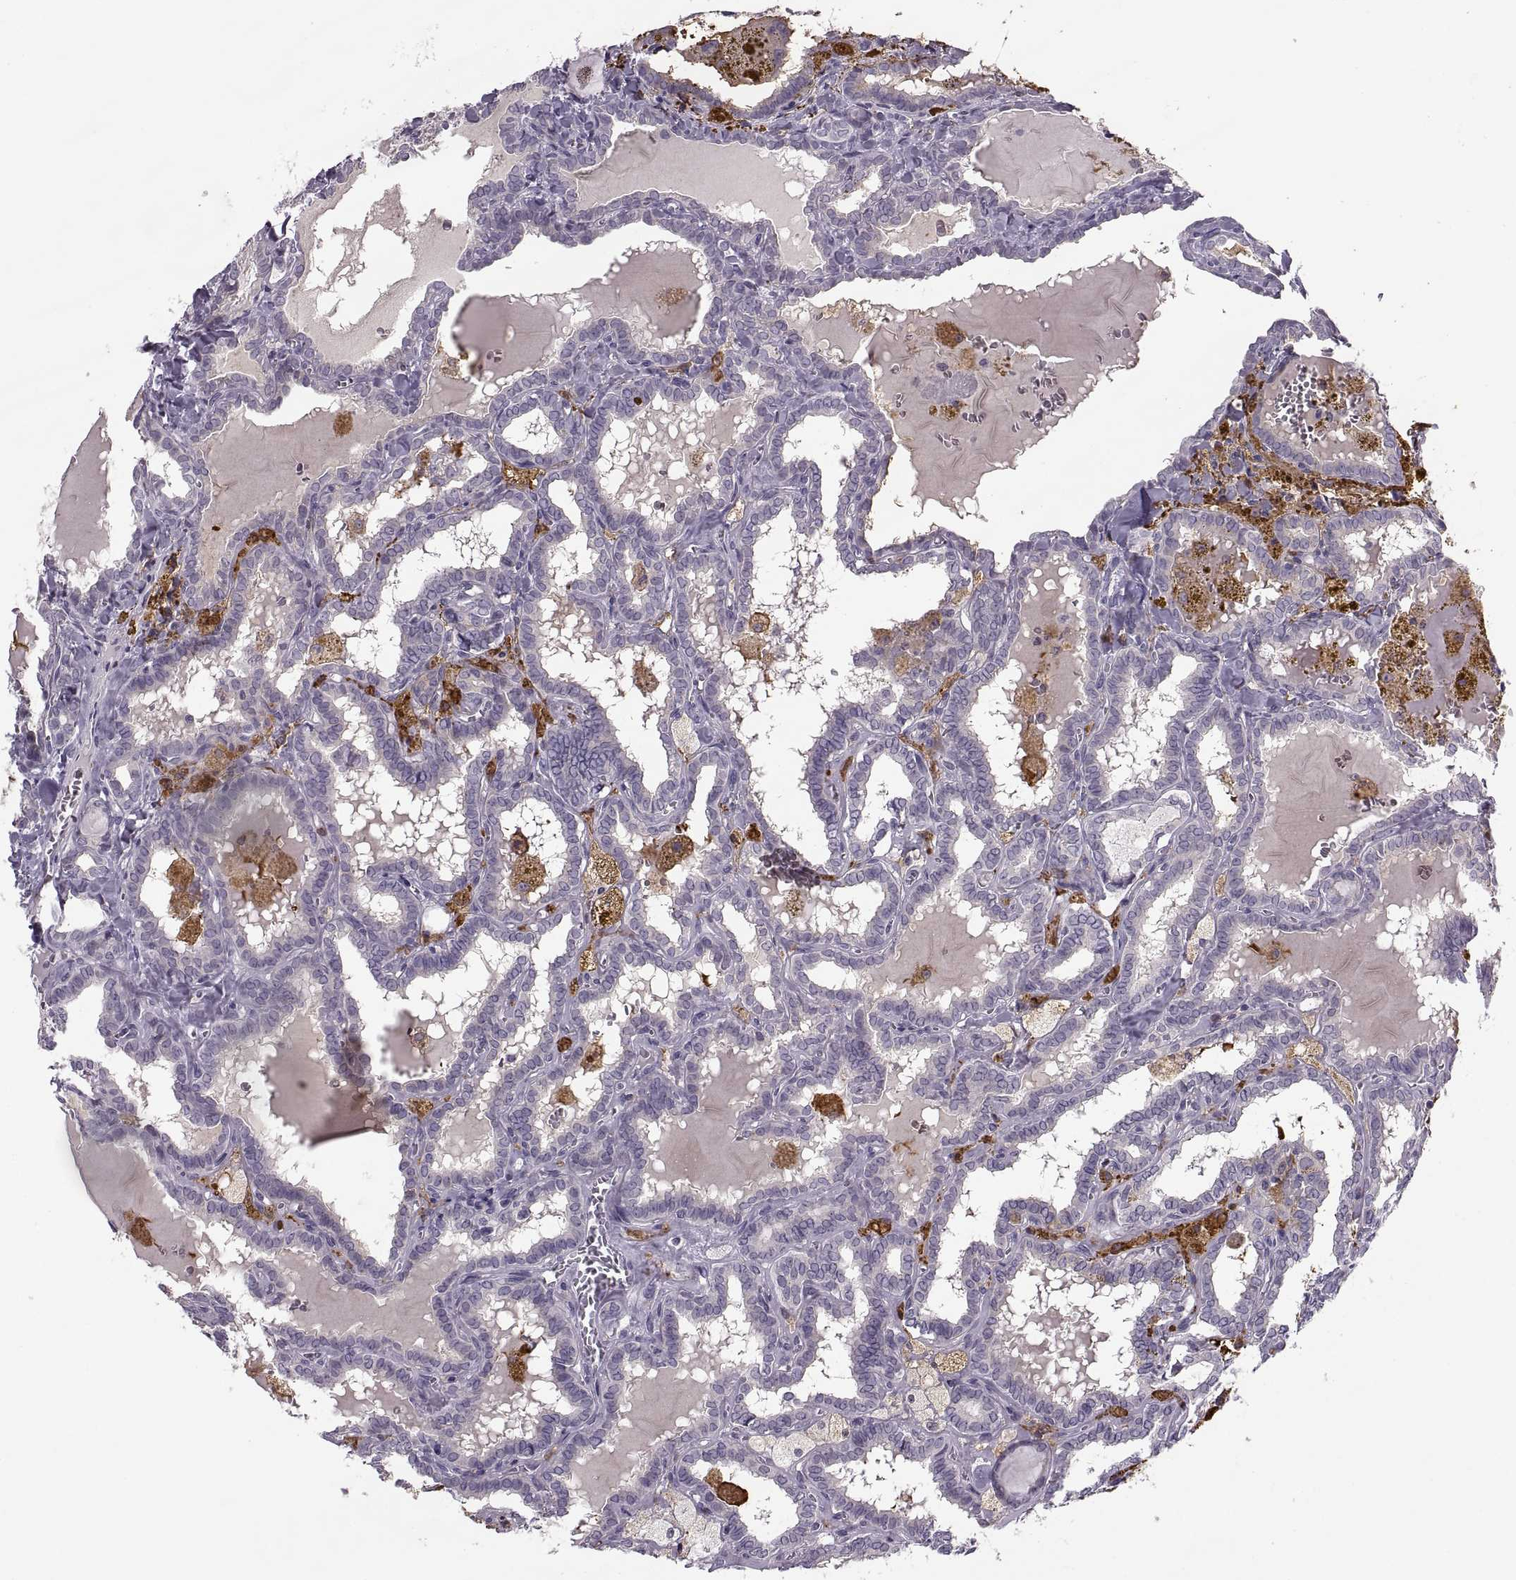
{"staining": {"intensity": "negative", "quantity": "none", "location": "none"}, "tissue": "thyroid cancer", "cell_type": "Tumor cells", "image_type": "cancer", "snomed": [{"axis": "morphology", "description": "Papillary adenocarcinoma, NOS"}, {"axis": "topography", "description": "Thyroid gland"}], "caption": "High power microscopy histopathology image of an immunohistochemistry histopathology image of thyroid papillary adenocarcinoma, revealing no significant expression in tumor cells.", "gene": "H2AP", "patient": {"sex": "female", "age": 39}}